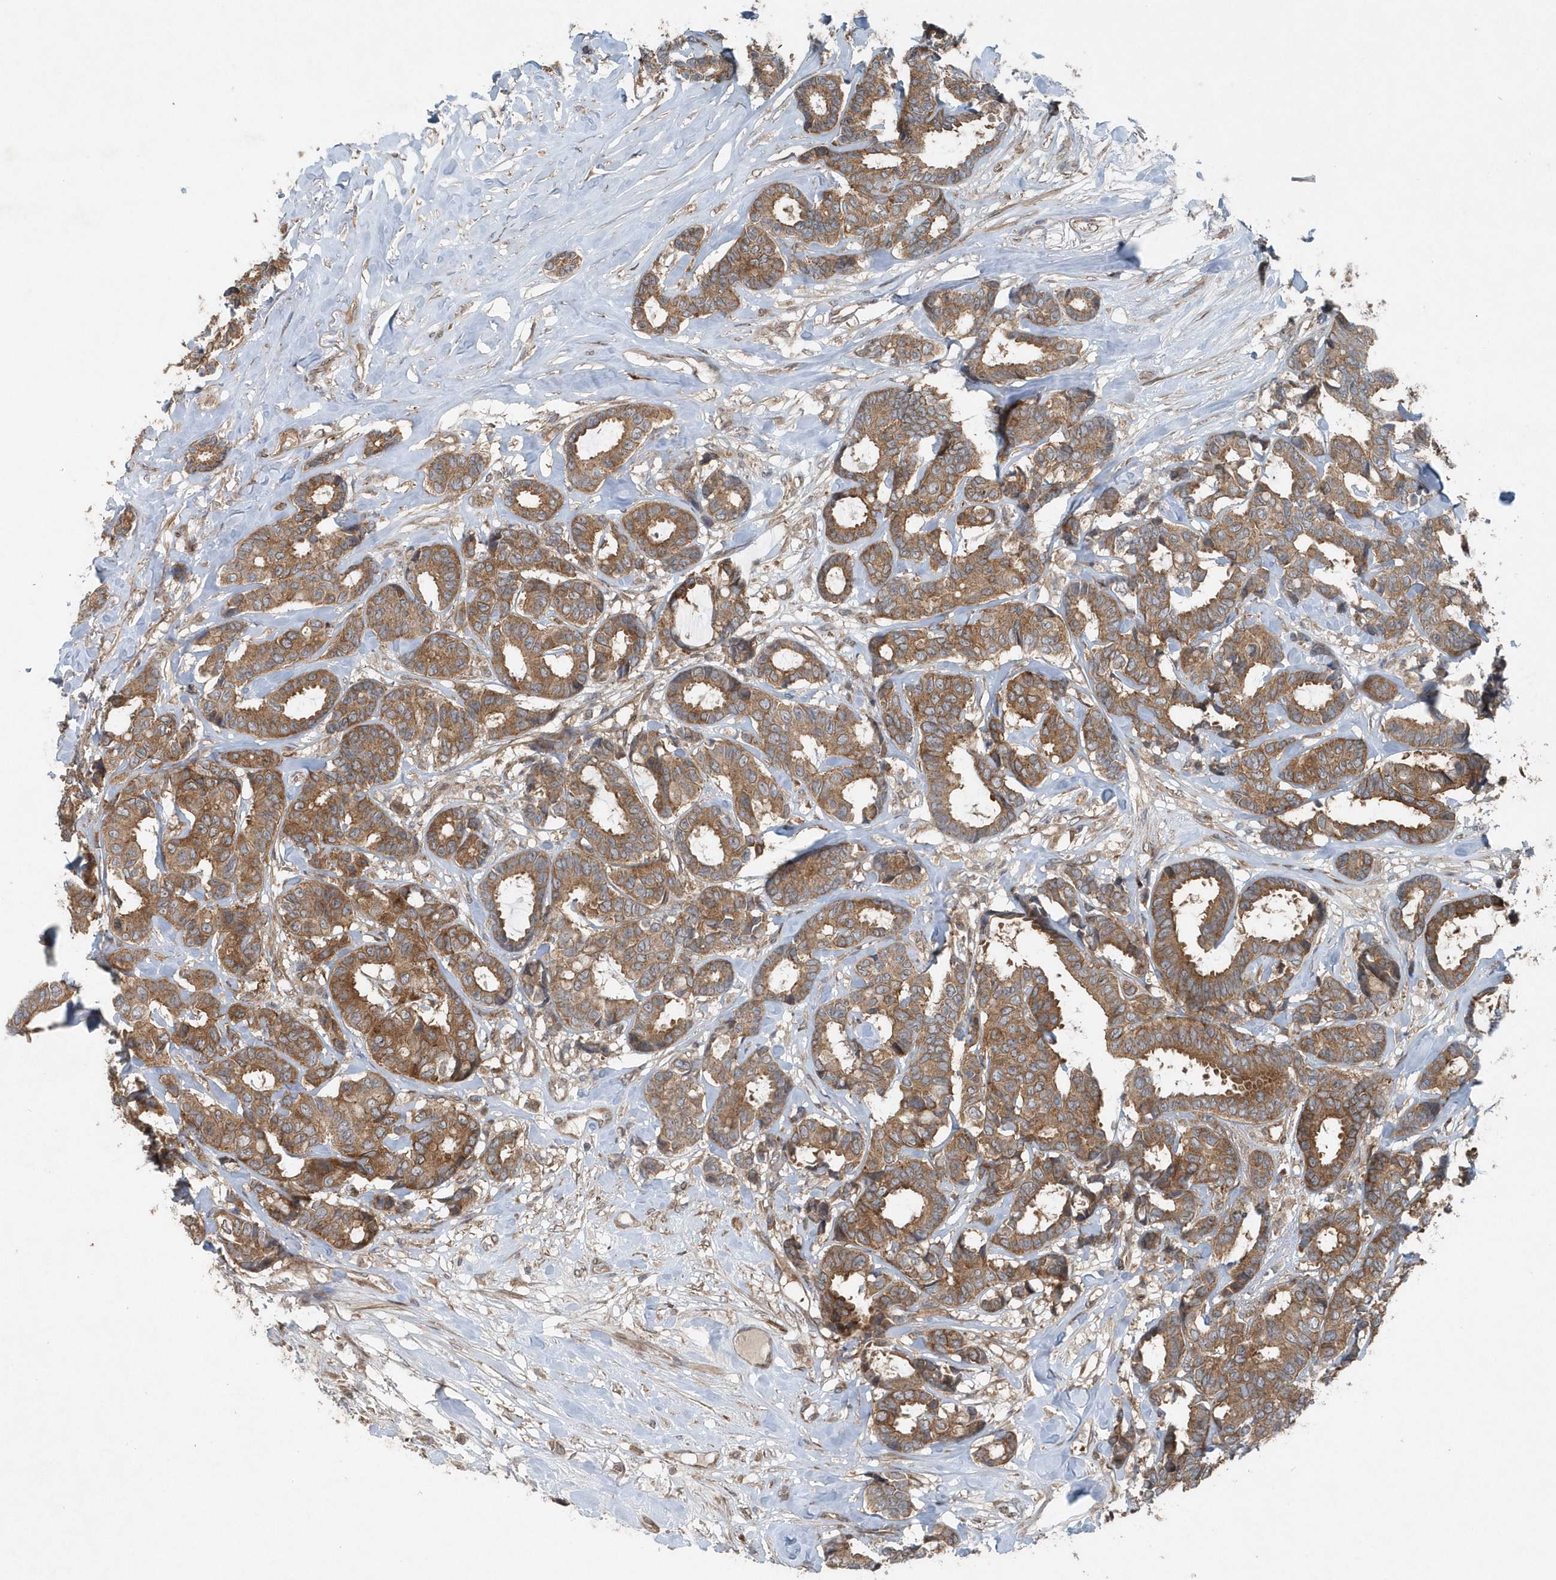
{"staining": {"intensity": "moderate", "quantity": ">75%", "location": "cytoplasmic/membranous"}, "tissue": "breast cancer", "cell_type": "Tumor cells", "image_type": "cancer", "snomed": [{"axis": "morphology", "description": "Duct carcinoma"}, {"axis": "topography", "description": "Breast"}], "caption": "Breast infiltrating ductal carcinoma tissue exhibits moderate cytoplasmic/membranous positivity in about >75% of tumor cells", "gene": "MCC", "patient": {"sex": "female", "age": 87}}